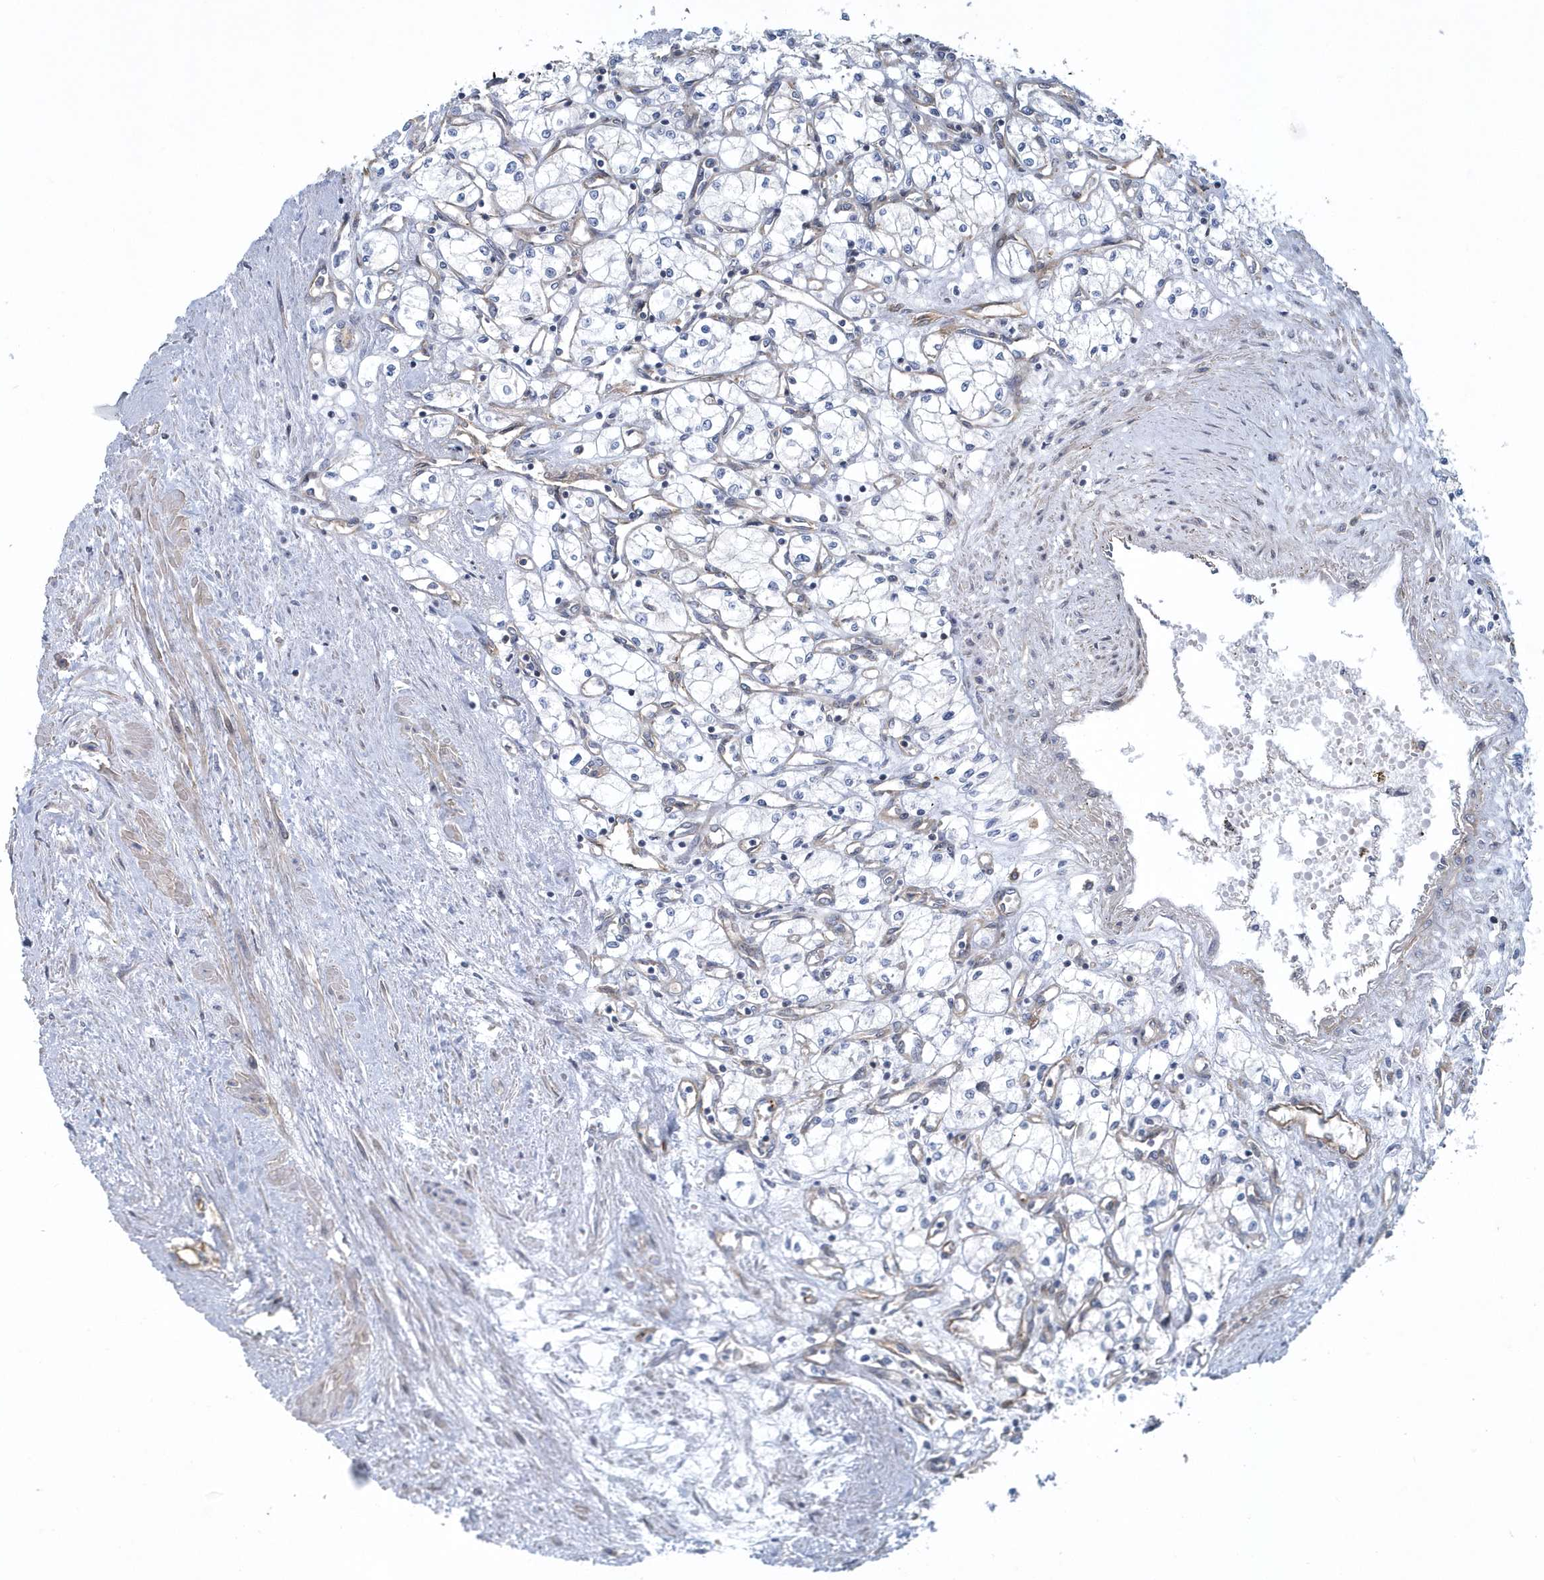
{"staining": {"intensity": "negative", "quantity": "none", "location": "none"}, "tissue": "renal cancer", "cell_type": "Tumor cells", "image_type": "cancer", "snomed": [{"axis": "morphology", "description": "Adenocarcinoma, NOS"}, {"axis": "topography", "description": "Kidney"}], "caption": "This is an immunohistochemistry image of human renal cancer (adenocarcinoma). There is no positivity in tumor cells.", "gene": "ARAP2", "patient": {"sex": "male", "age": 59}}